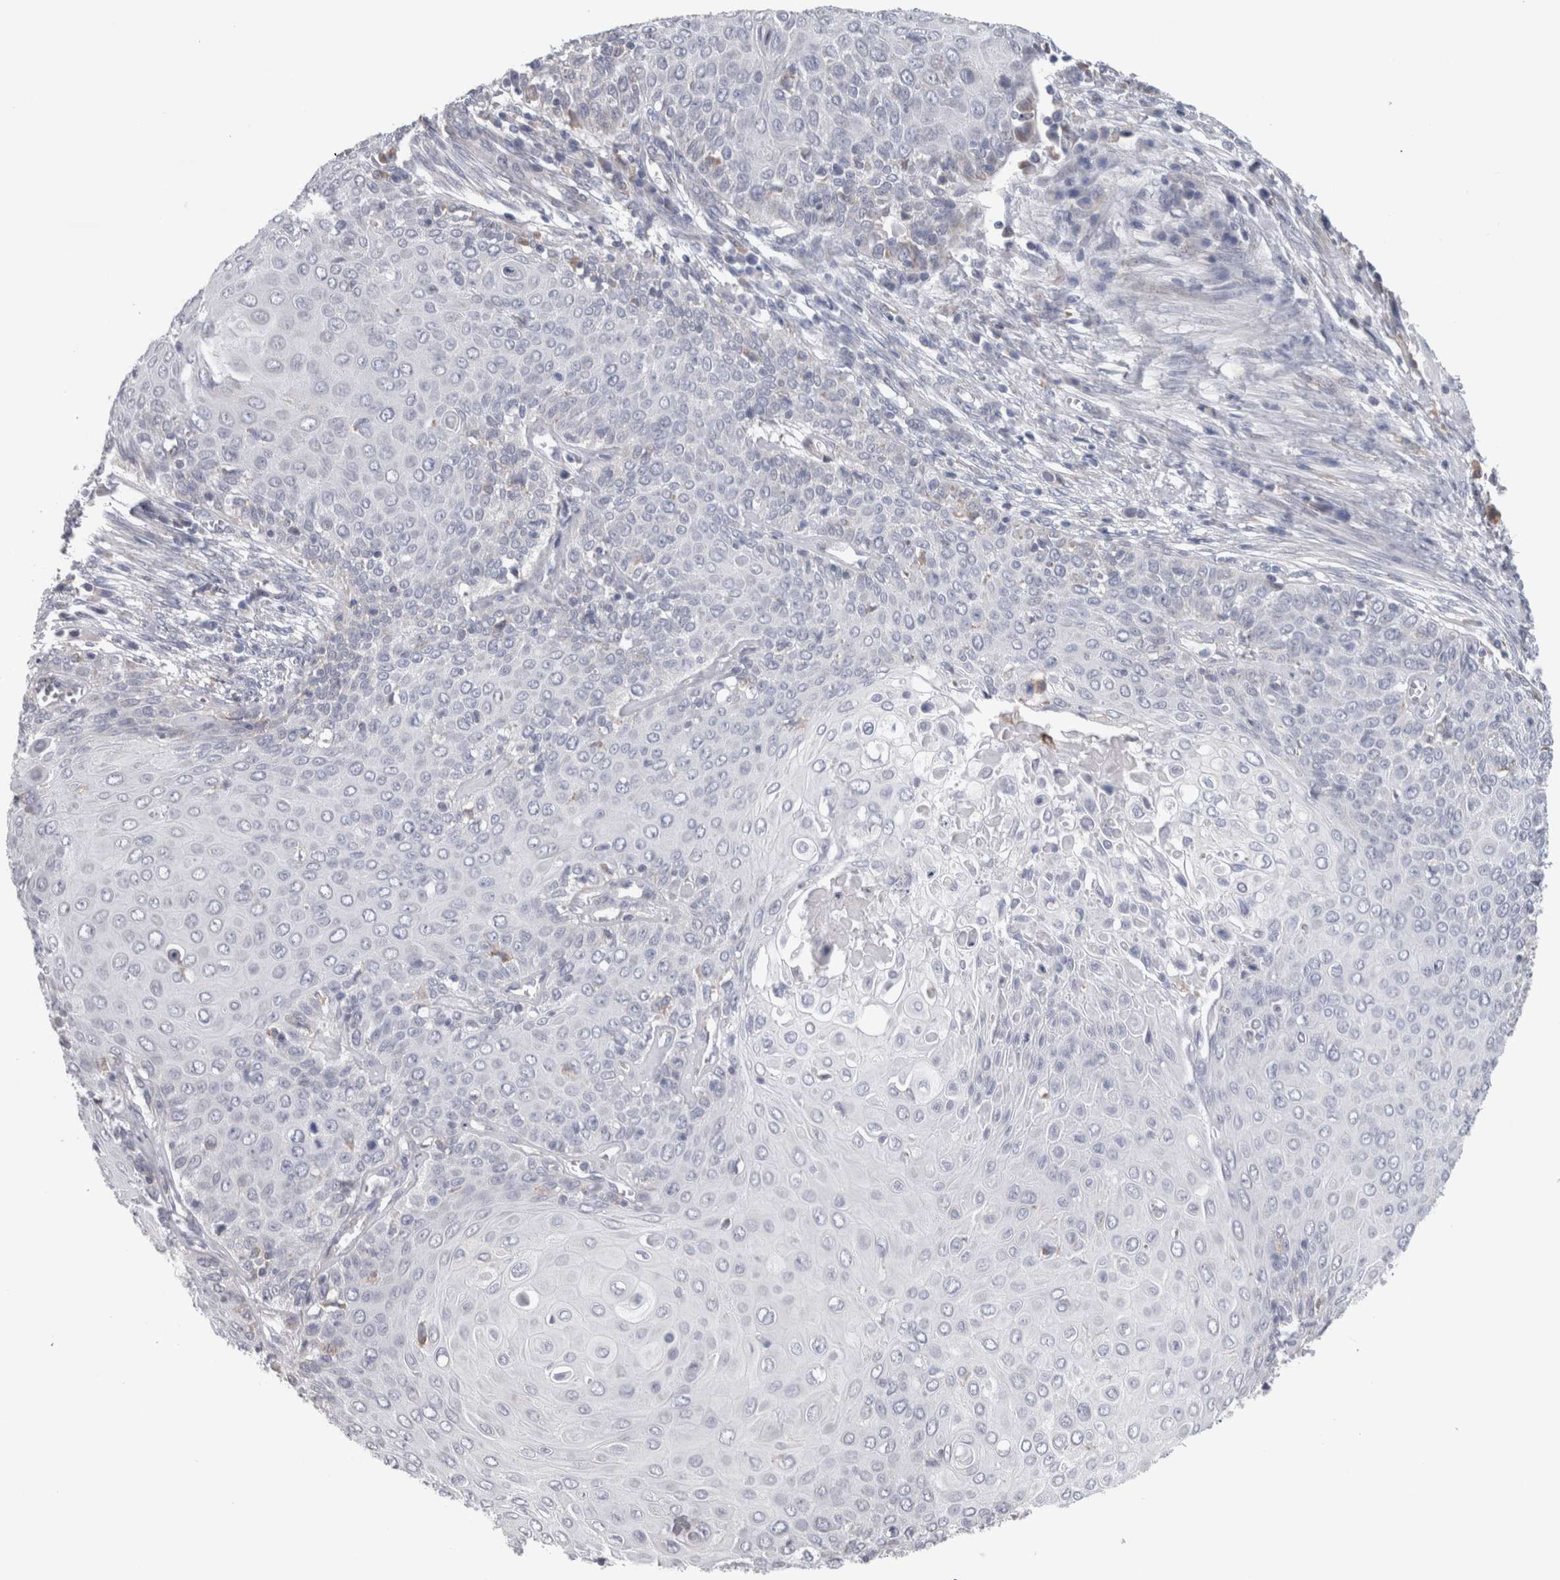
{"staining": {"intensity": "negative", "quantity": "none", "location": "none"}, "tissue": "cervical cancer", "cell_type": "Tumor cells", "image_type": "cancer", "snomed": [{"axis": "morphology", "description": "Squamous cell carcinoma, NOS"}, {"axis": "topography", "description": "Cervix"}], "caption": "Cervical cancer (squamous cell carcinoma) was stained to show a protein in brown. There is no significant positivity in tumor cells.", "gene": "GDAP1", "patient": {"sex": "female", "age": 39}}